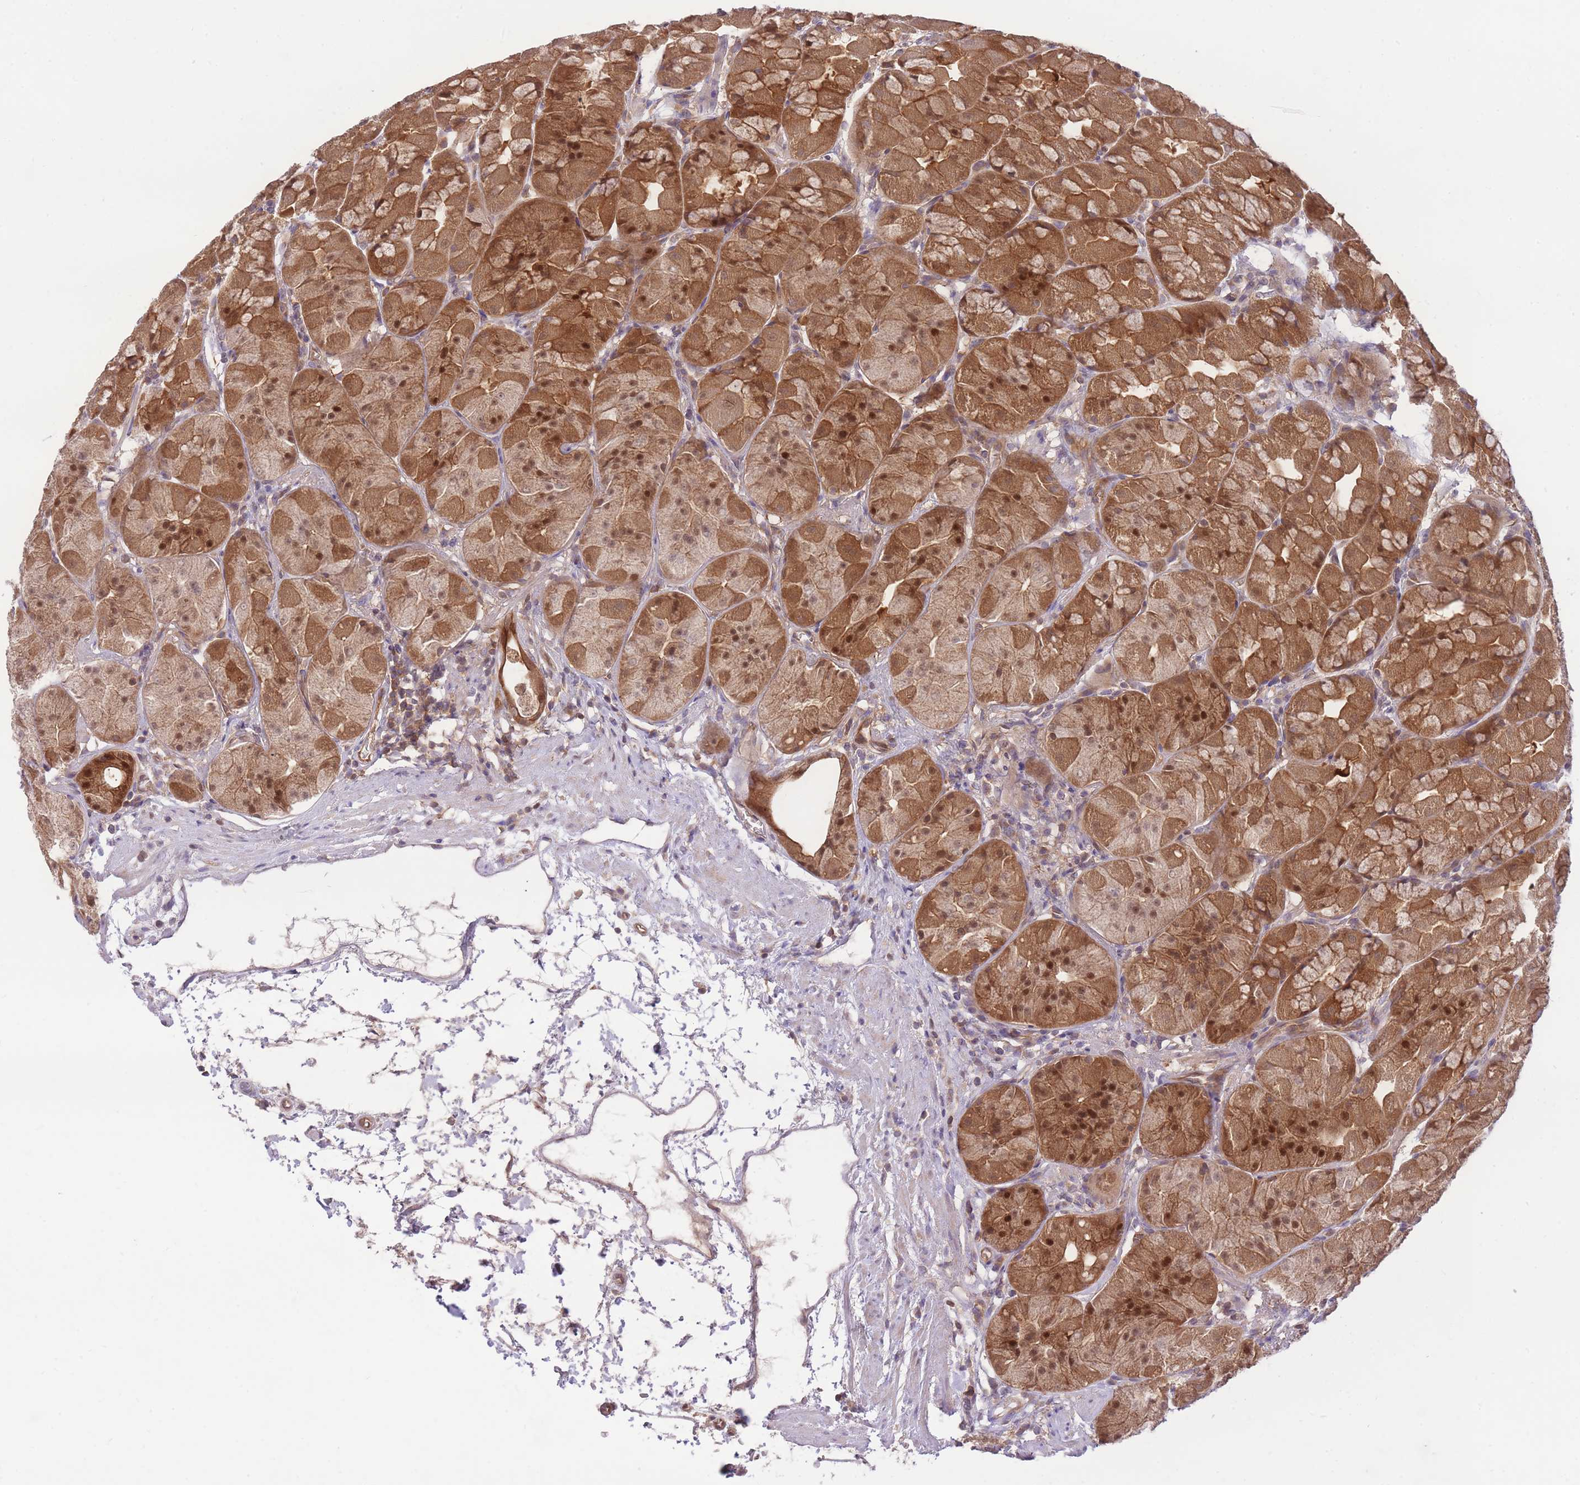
{"staining": {"intensity": "strong", "quantity": ">75%", "location": "cytoplasmic/membranous,nuclear"}, "tissue": "stomach", "cell_type": "Glandular cells", "image_type": "normal", "snomed": [{"axis": "morphology", "description": "Normal tissue, NOS"}, {"axis": "topography", "description": "Stomach"}], "caption": "DAB immunohistochemical staining of unremarkable stomach shows strong cytoplasmic/membranous,nuclear protein expression in approximately >75% of glandular cells.", "gene": "PREP", "patient": {"sex": "male", "age": 57}}